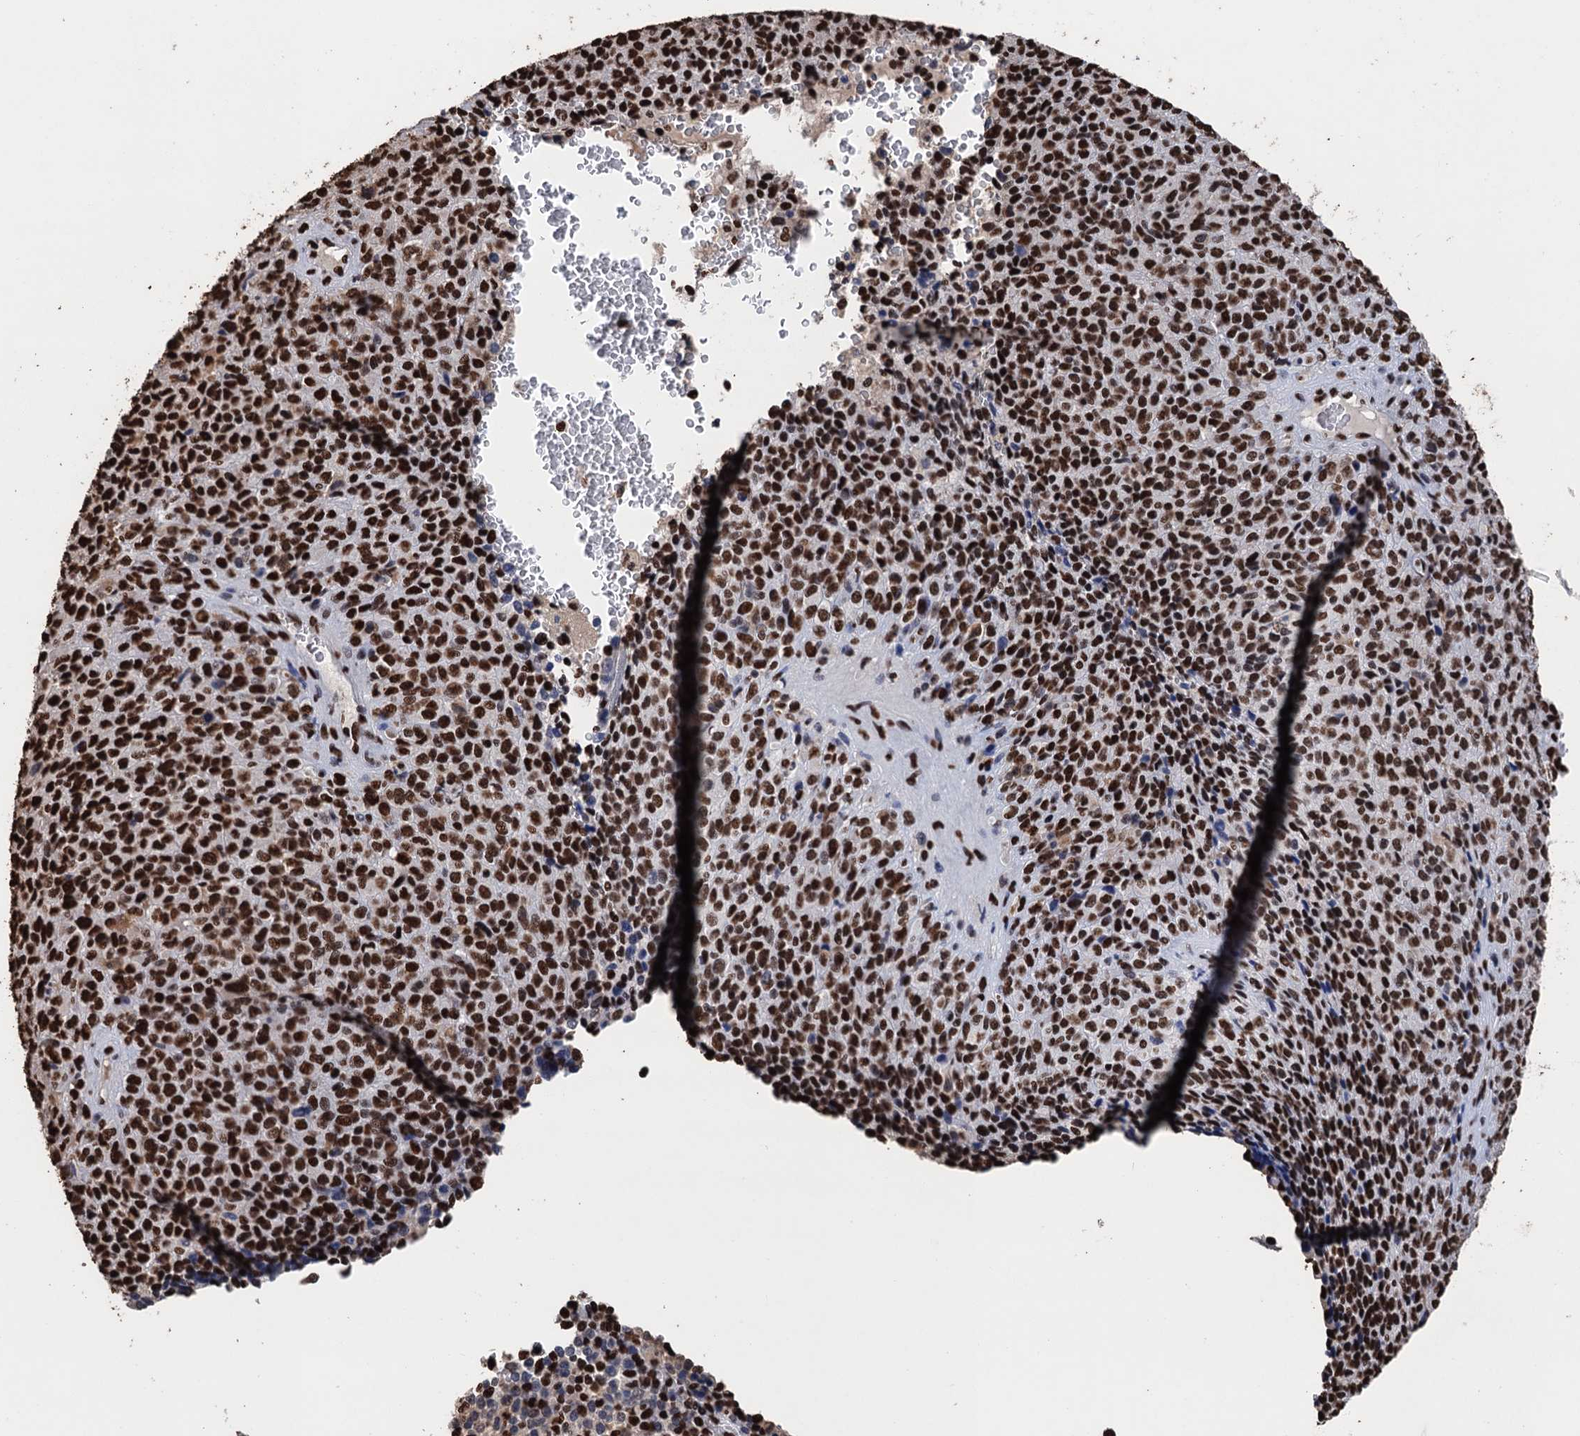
{"staining": {"intensity": "strong", "quantity": ">75%", "location": "nuclear"}, "tissue": "melanoma", "cell_type": "Tumor cells", "image_type": "cancer", "snomed": [{"axis": "morphology", "description": "Malignant melanoma, Metastatic site"}, {"axis": "topography", "description": "Brain"}], "caption": "Brown immunohistochemical staining in human malignant melanoma (metastatic site) demonstrates strong nuclear positivity in about >75% of tumor cells.", "gene": "UBA2", "patient": {"sex": "female", "age": 56}}